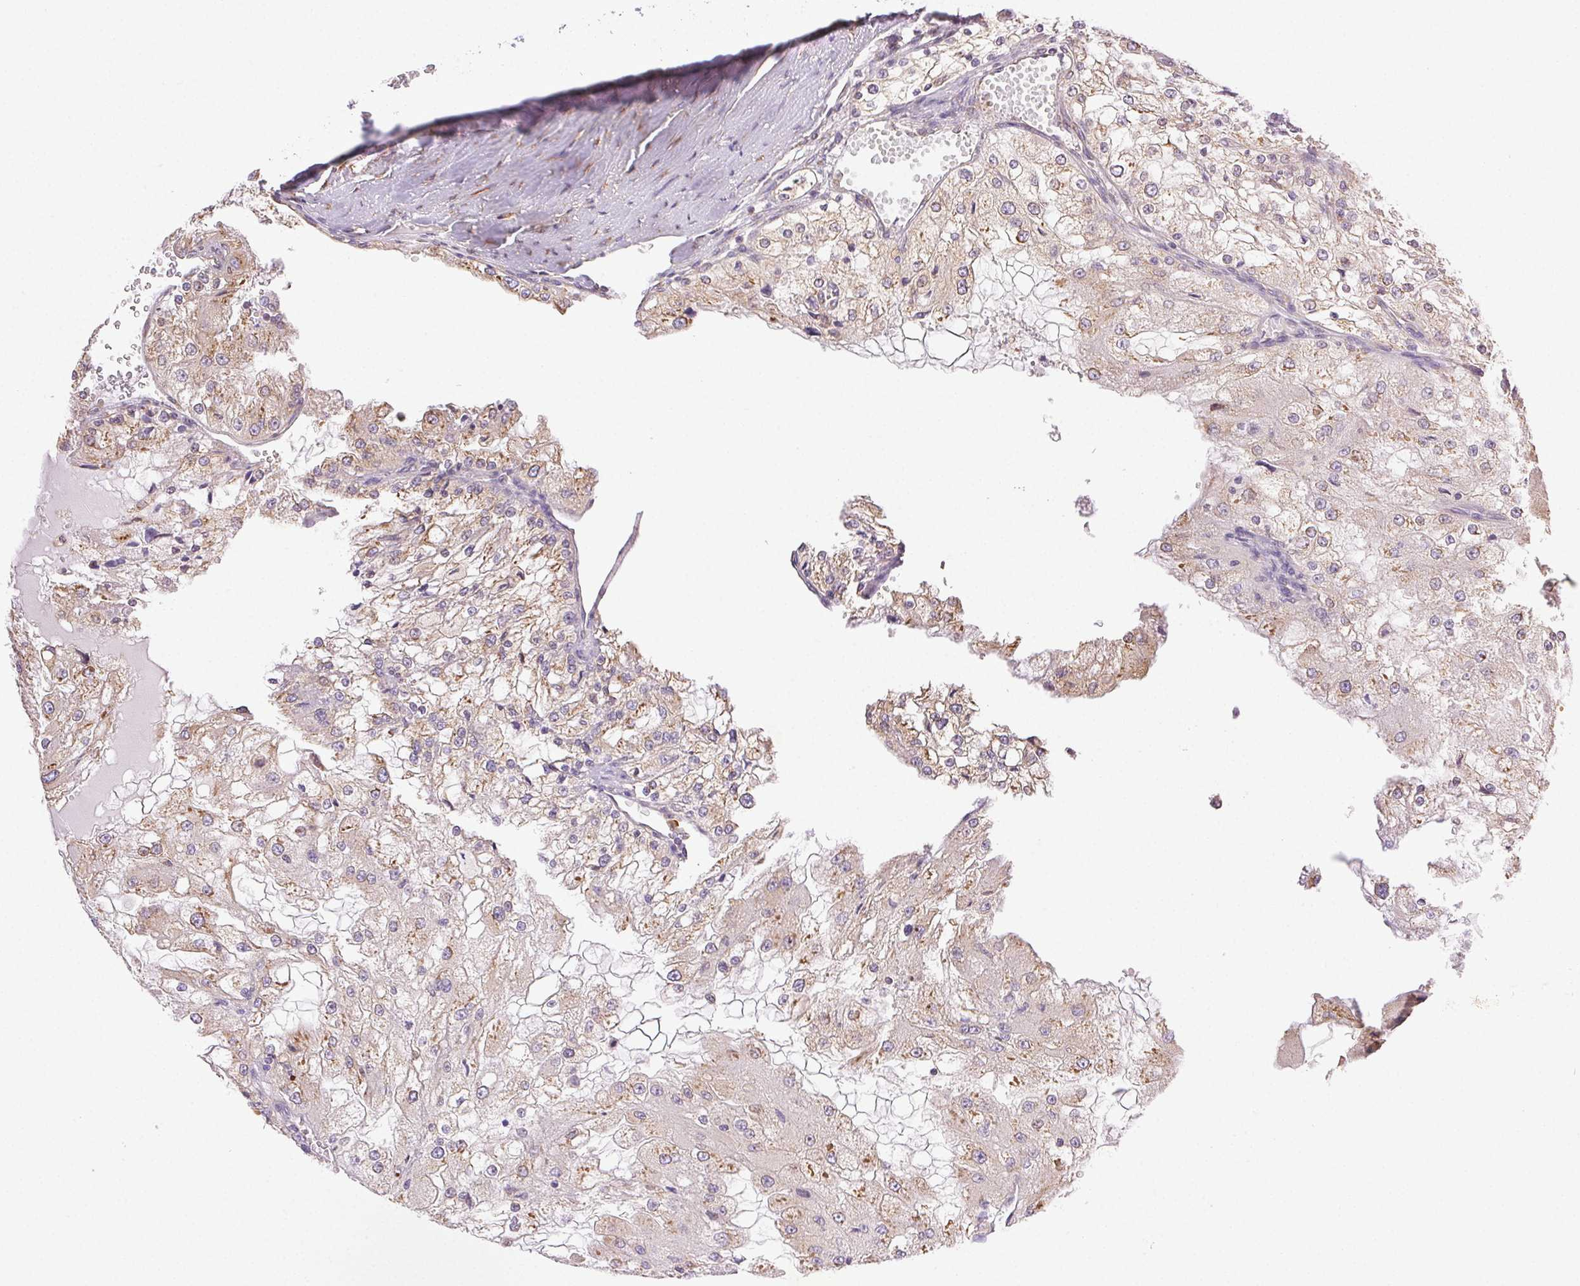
{"staining": {"intensity": "weak", "quantity": "25%-75%", "location": "cytoplasmic/membranous"}, "tissue": "renal cancer", "cell_type": "Tumor cells", "image_type": "cancer", "snomed": [{"axis": "morphology", "description": "Adenocarcinoma, NOS"}, {"axis": "topography", "description": "Kidney"}], "caption": "This is an image of IHC staining of renal cancer (adenocarcinoma), which shows weak positivity in the cytoplasmic/membranous of tumor cells.", "gene": "ENTREP1", "patient": {"sex": "female", "age": 74}}